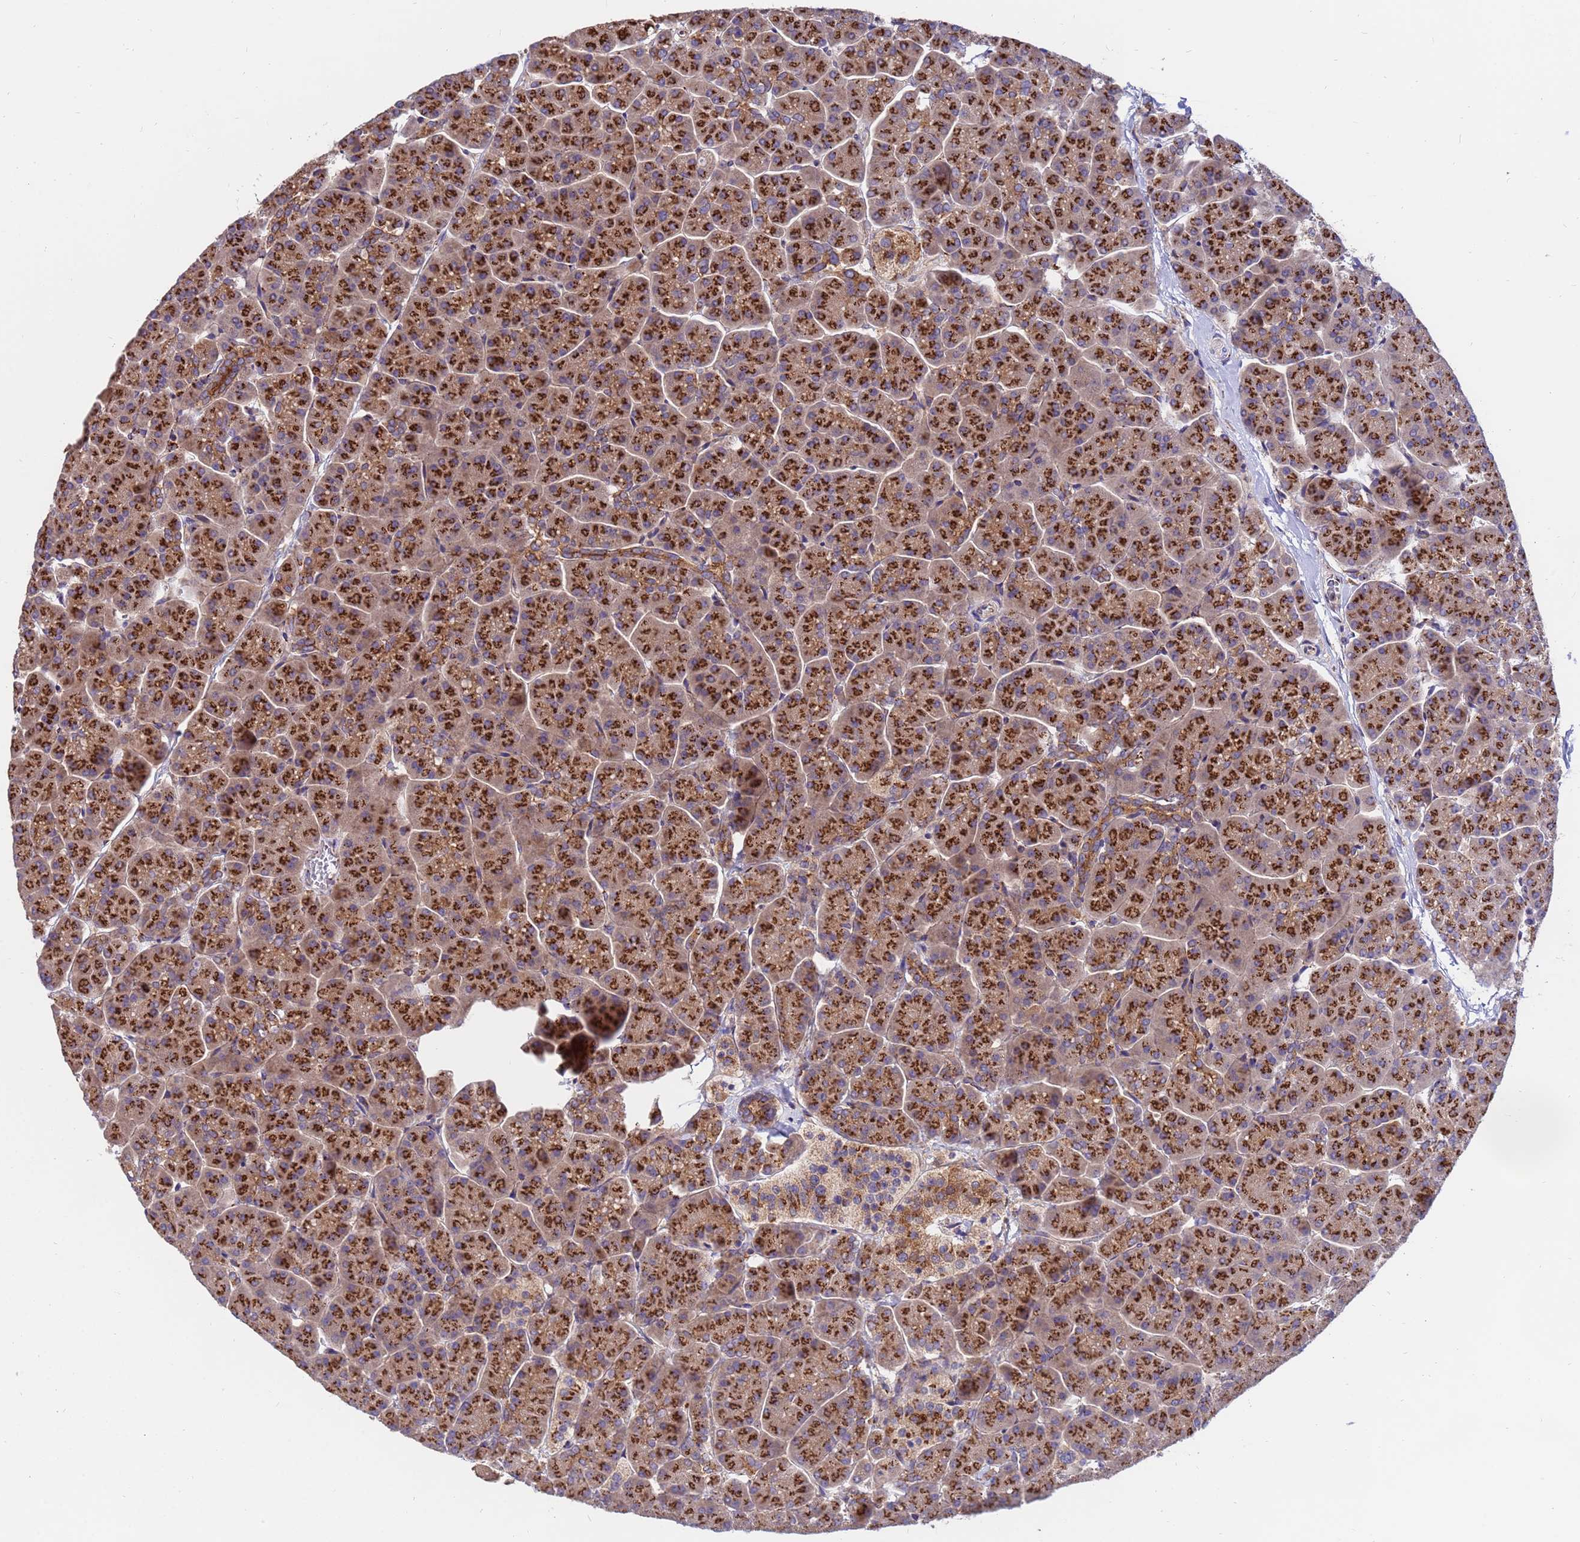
{"staining": {"intensity": "strong", "quantity": ">75%", "location": "cytoplasmic/membranous"}, "tissue": "pancreas", "cell_type": "Exocrine glandular cells", "image_type": "normal", "snomed": [{"axis": "morphology", "description": "Normal tissue, NOS"}, {"axis": "topography", "description": "Pancreas"}, {"axis": "topography", "description": "Peripheral nerve tissue"}], "caption": "Exocrine glandular cells show high levels of strong cytoplasmic/membranous staining in approximately >75% of cells in normal pancreas. (IHC, brightfield microscopy, high magnification).", "gene": "HPS3", "patient": {"sex": "male", "age": 54}}